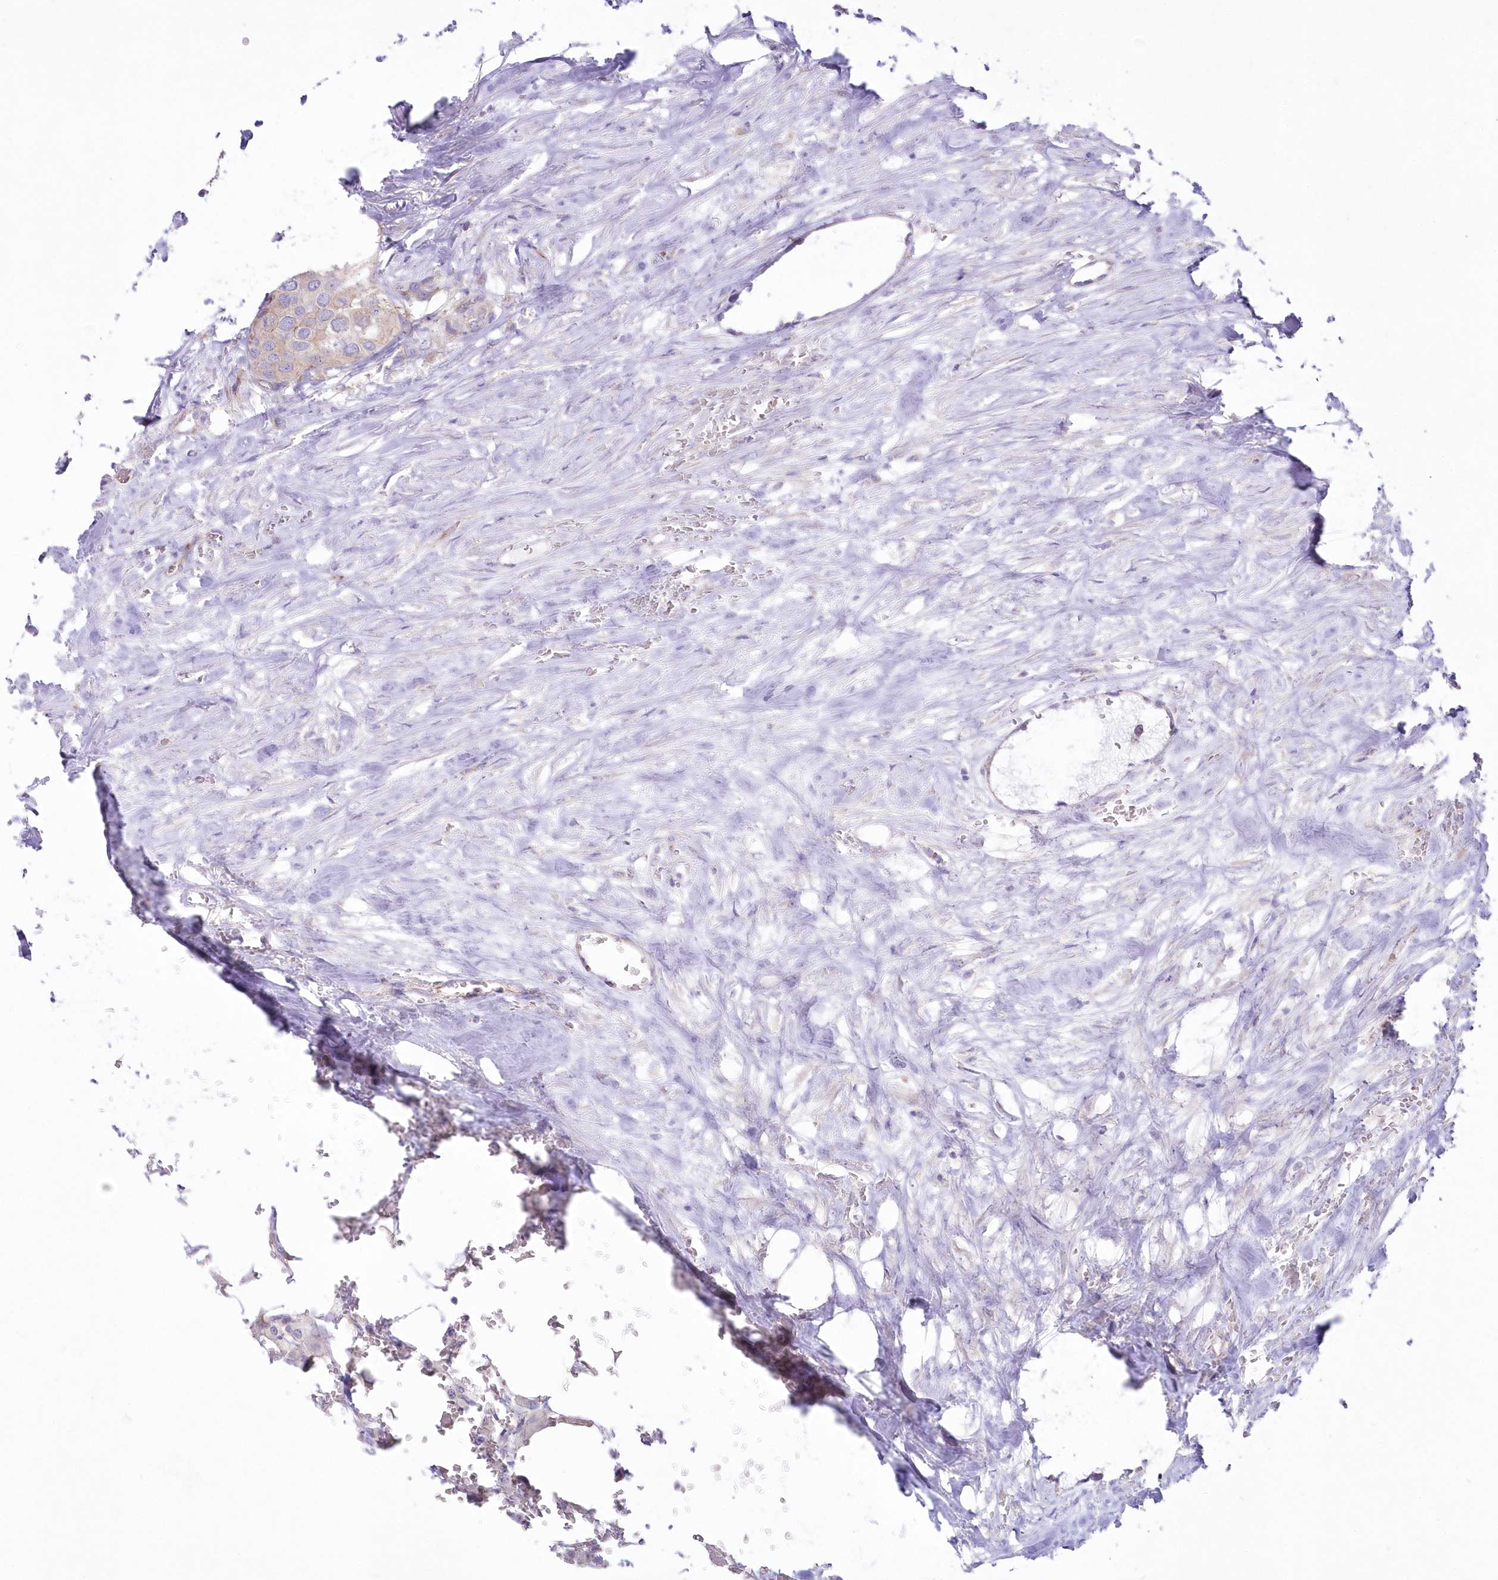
{"staining": {"intensity": "weak", "quantity": ">75%", "location": "cytoplasmic/membranous"}, "tissue": "urothelial cancer", "cell_type": "Tumor cells", "image_type": "cancer", "snomed": [{"axis": "morphology", "description": "Urothelial carcinoma, High grade"}, {"axis": "topography", "description": "Urinary bladder"}], "caption": "Human high-grade urothelial carcinoma stained for a protein (brown) displays weak cytoplasmic/membranous positive staining in approximately >75% of tumor cells.", "gene": "ZNF843", "patient": {"sex": "male", "age": 64}}